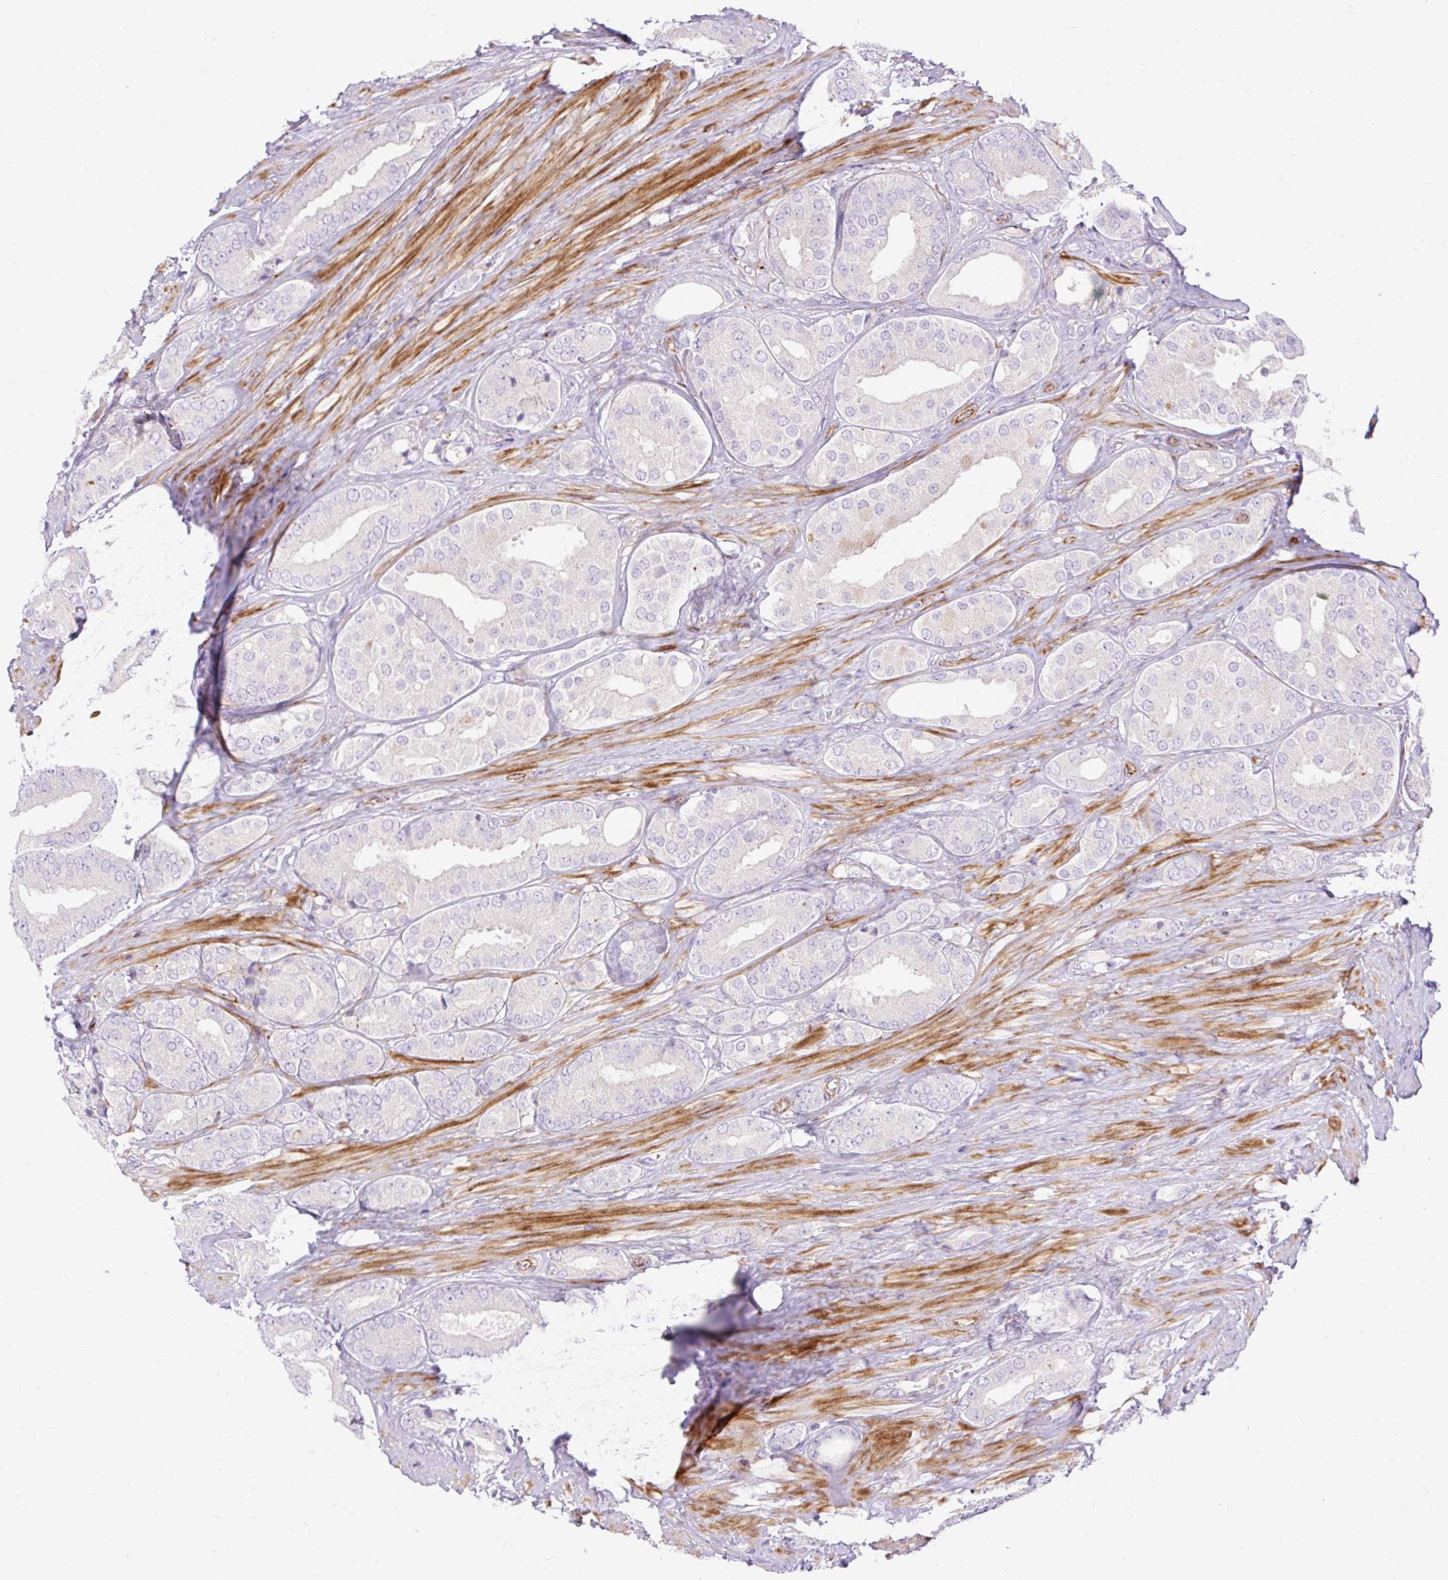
{"staining": {"intensity": "negative", "quantity": "none", "location": "none"}, "tissue": "prostate cancer", "cell_type": "Tumor cells", "image_type": "cancer", "snomed": [{"axis": "morphology", "description": "Adenocarcinoma, High grade"}, {"axis": "topography", "description": "Prostate"}], "caption": "A high-resolution micrograph shows IHC staining of prostate cancer, which displays no significant staining in tumor cells.", "gene": "CORO7-PAM16", "patient": {"sex": "male", "age": 63}}